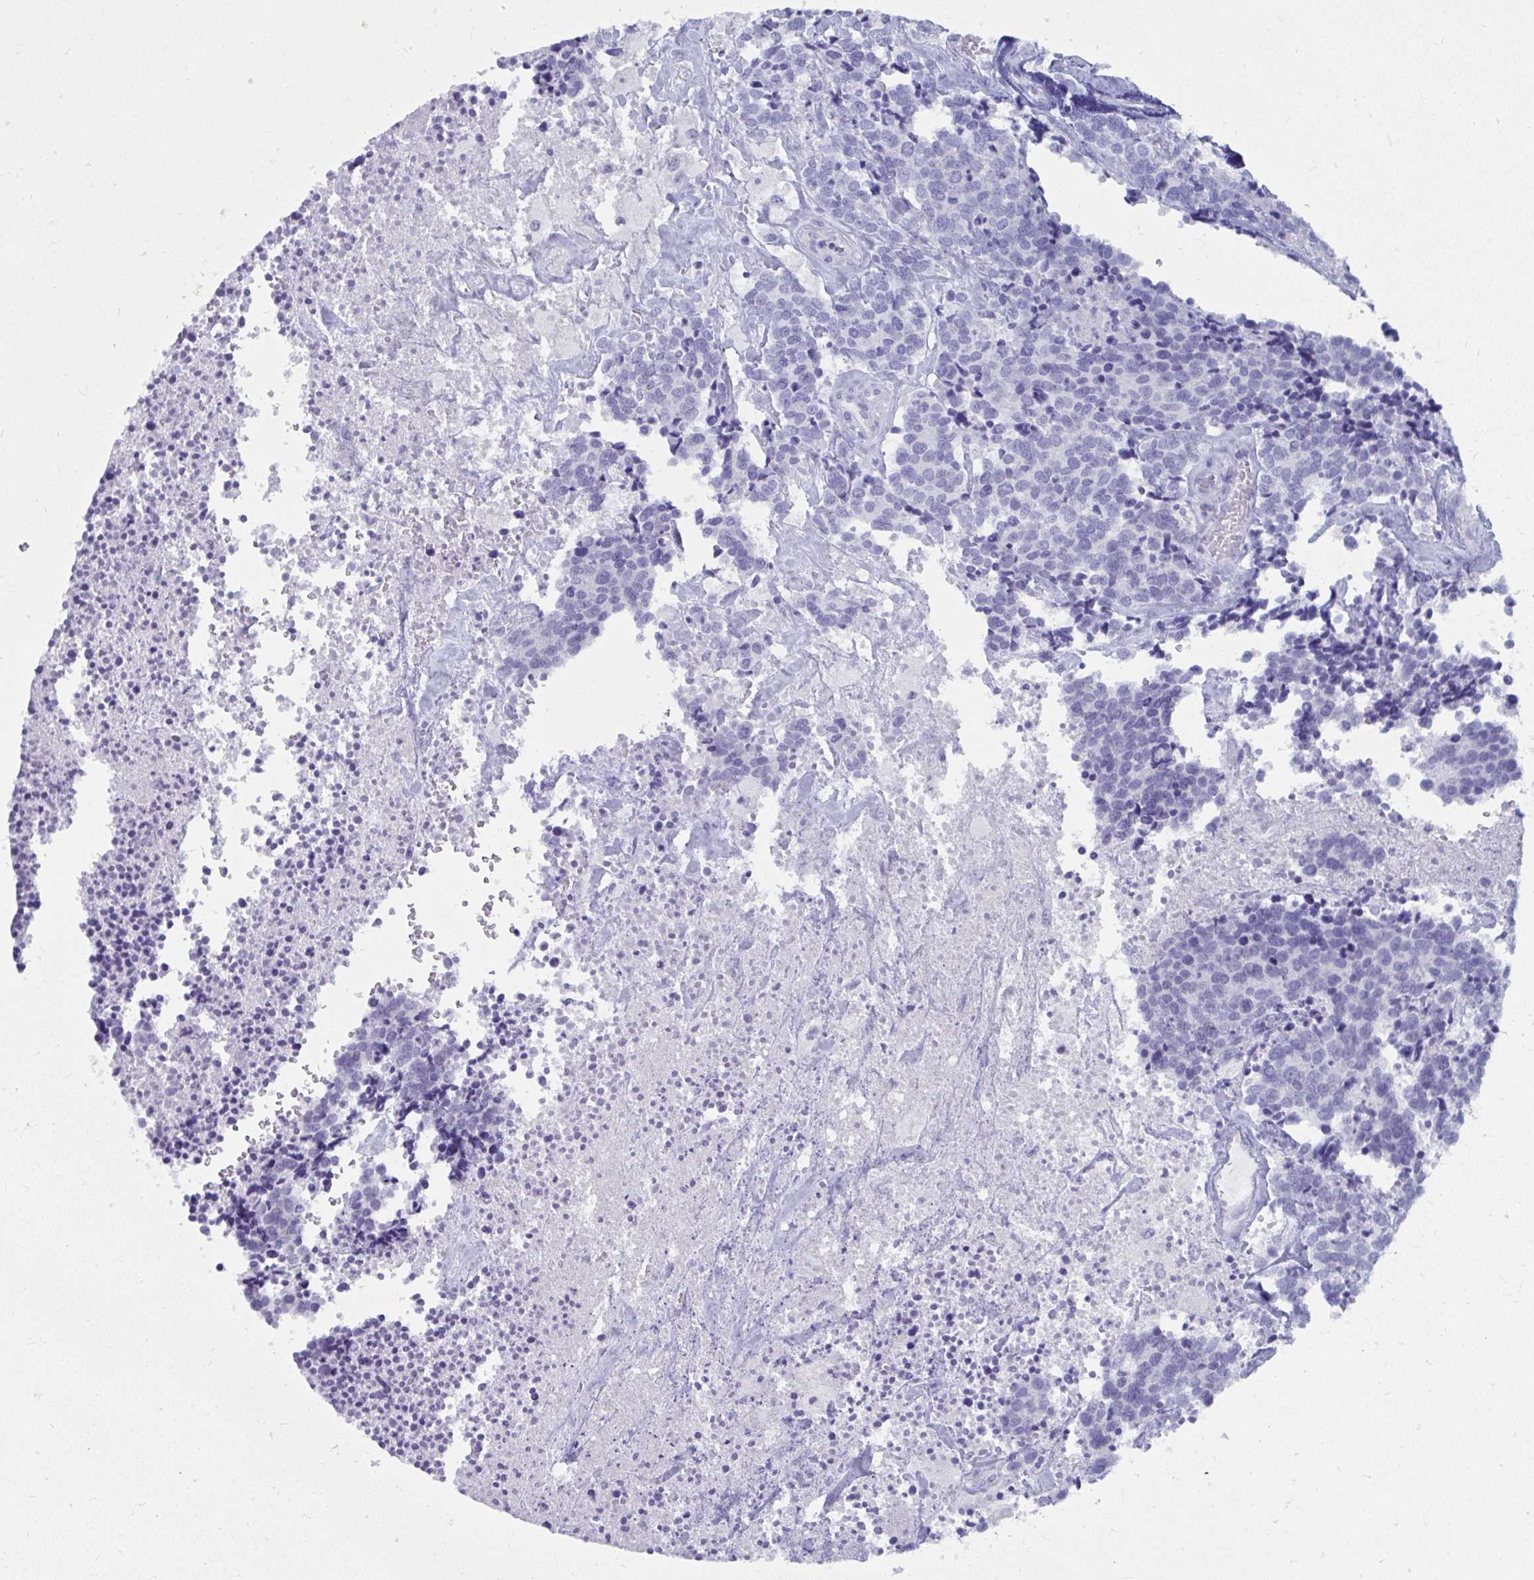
{"staining": {"intensity": "negative", "quantity": "none", "location": "none"}, "tissue": "carcinoid", "cell_type": "Tumor cells", "image_type": "cancer", "snomed": [{"axis": "morphology", "description": "Carcinoid, malignant, NOS"}, {"axis": "topography", "description": "Skin"}], "caption": "IHC of carcinoid (malignant) demonstrates no expression in tumor cells.", "gene": "UGT3A2", "patient": {"sex": "female", "age": 79}}